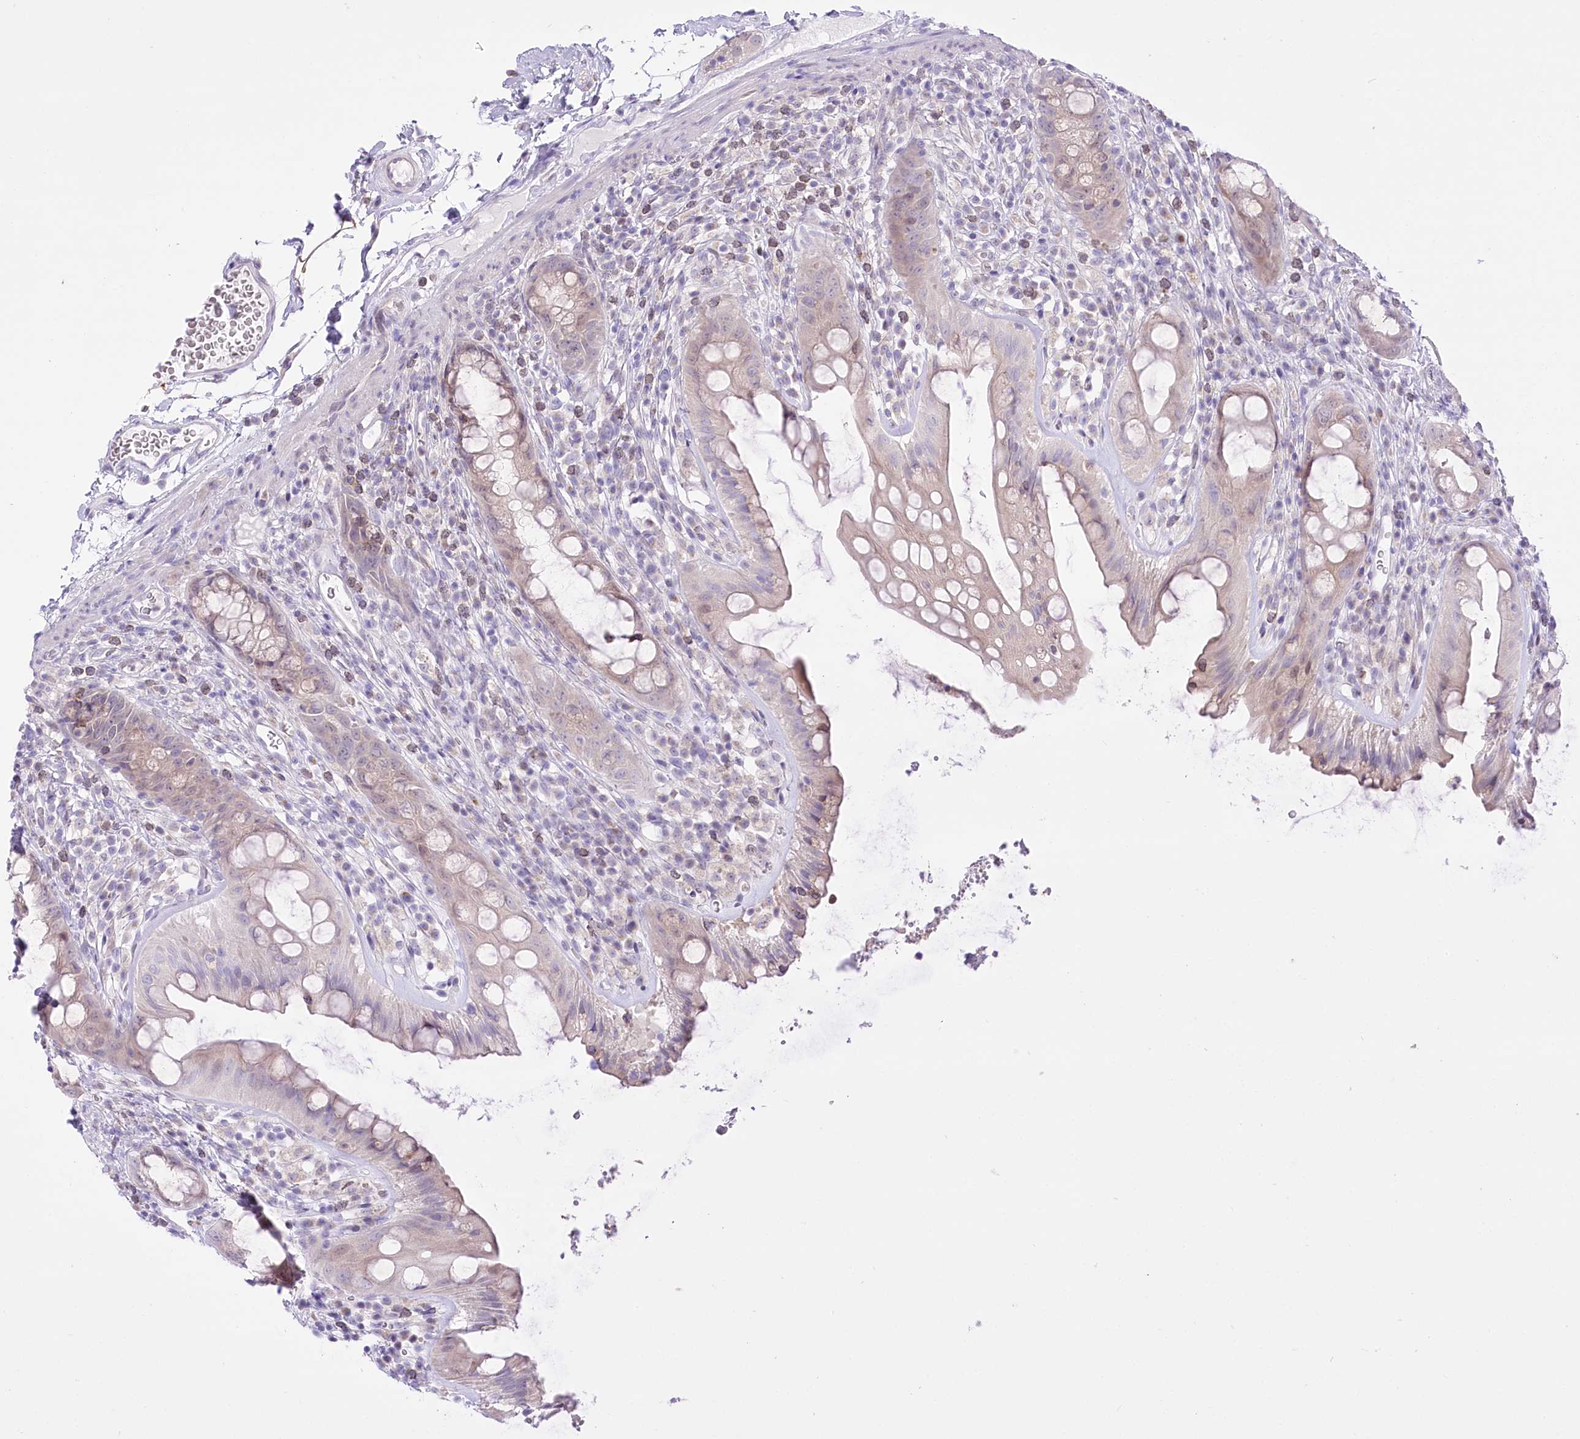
{"staining": {"intensity": "negative", "quantity": "none", "location": "none"}, "tissue": "rectum", "cell_type": "Glandular cells", "image_type": "normal", "snomed": [{"axis": "morphology", "description": "Normal tissue, NOS"}, {"axis": "topography", "description": "Rectum"}], "caption": "DAB (3,3'-diaminobenzidine) immunohistochemical staining of benign human rectum demonstrates no significant positivity in glandular cells. (Brightfield microscopy of DAB (3,3'-diaminobenzidine) immunohistochemistry (IHC) at high magnification).", "gene": "BEND7", "patient": {"sex": "female", "age": 57}}